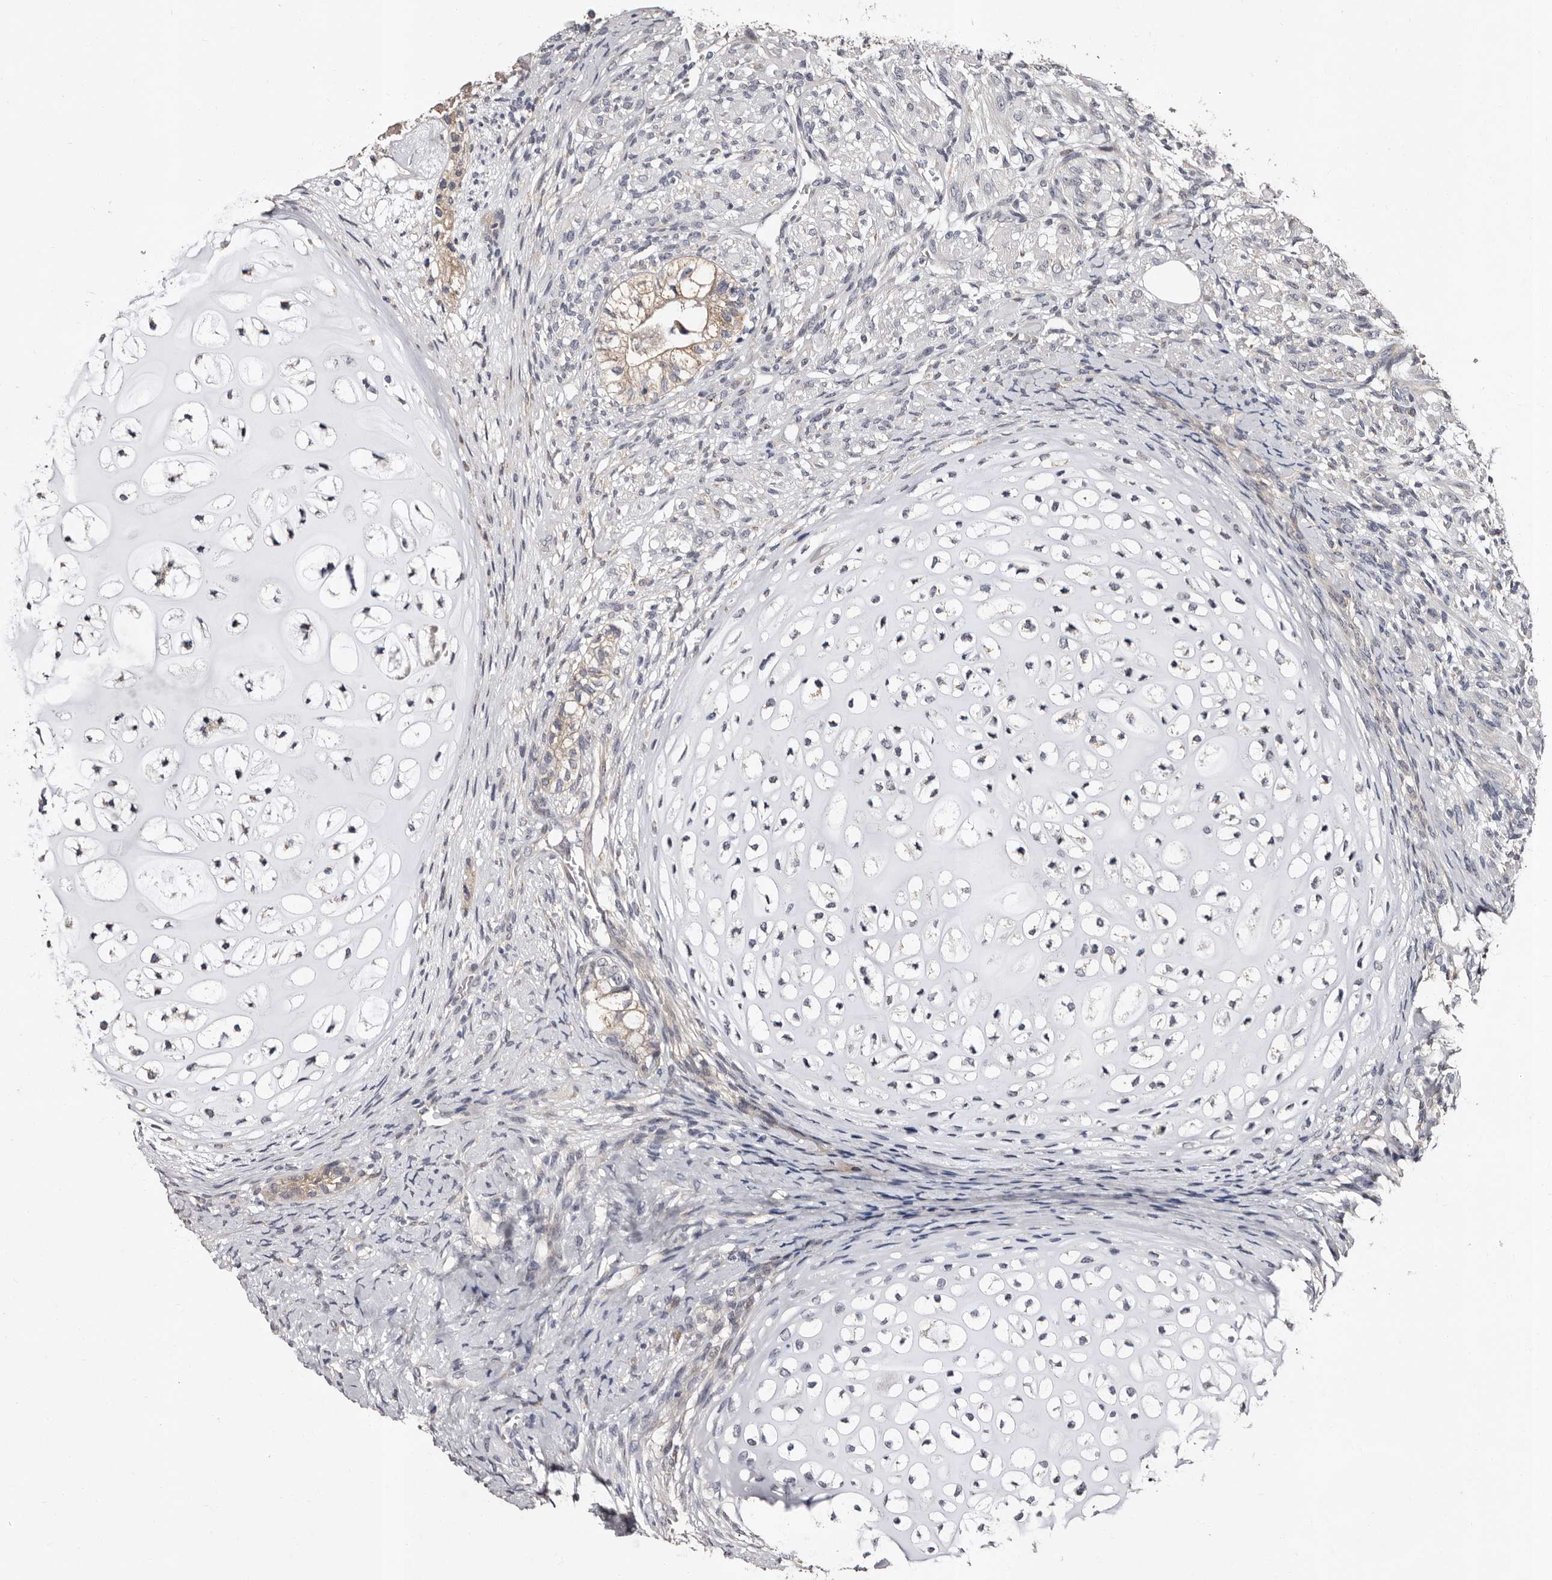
{"staining": {"intensity": "weak", "quantity": ">75%", "location": "cytoplasmic/membranous"}, "tissue": "testis cancer", "cell_type": "Tumor cells", "image_type": "cancer", "snomed": [{"axis": "morphology", "description": "Seminoma, NOS"}, {"axis": "morphology", "description": "Carcinoma, Embryonal, NOS"}, {"axis": "topography", "description": "Testis"}], "caption": "IHC histopathology image of neoplastic tissue: testis cancer stained using immunohistochemistry exhibits low levels of weak protein expression localized specifically in the cytoplasmic/membranous of tumor cells, appearing as a cytoplasmic/membranous brown color.", "gene": "FAM91A1", "patient": {"sex": "male", "age": 28}}